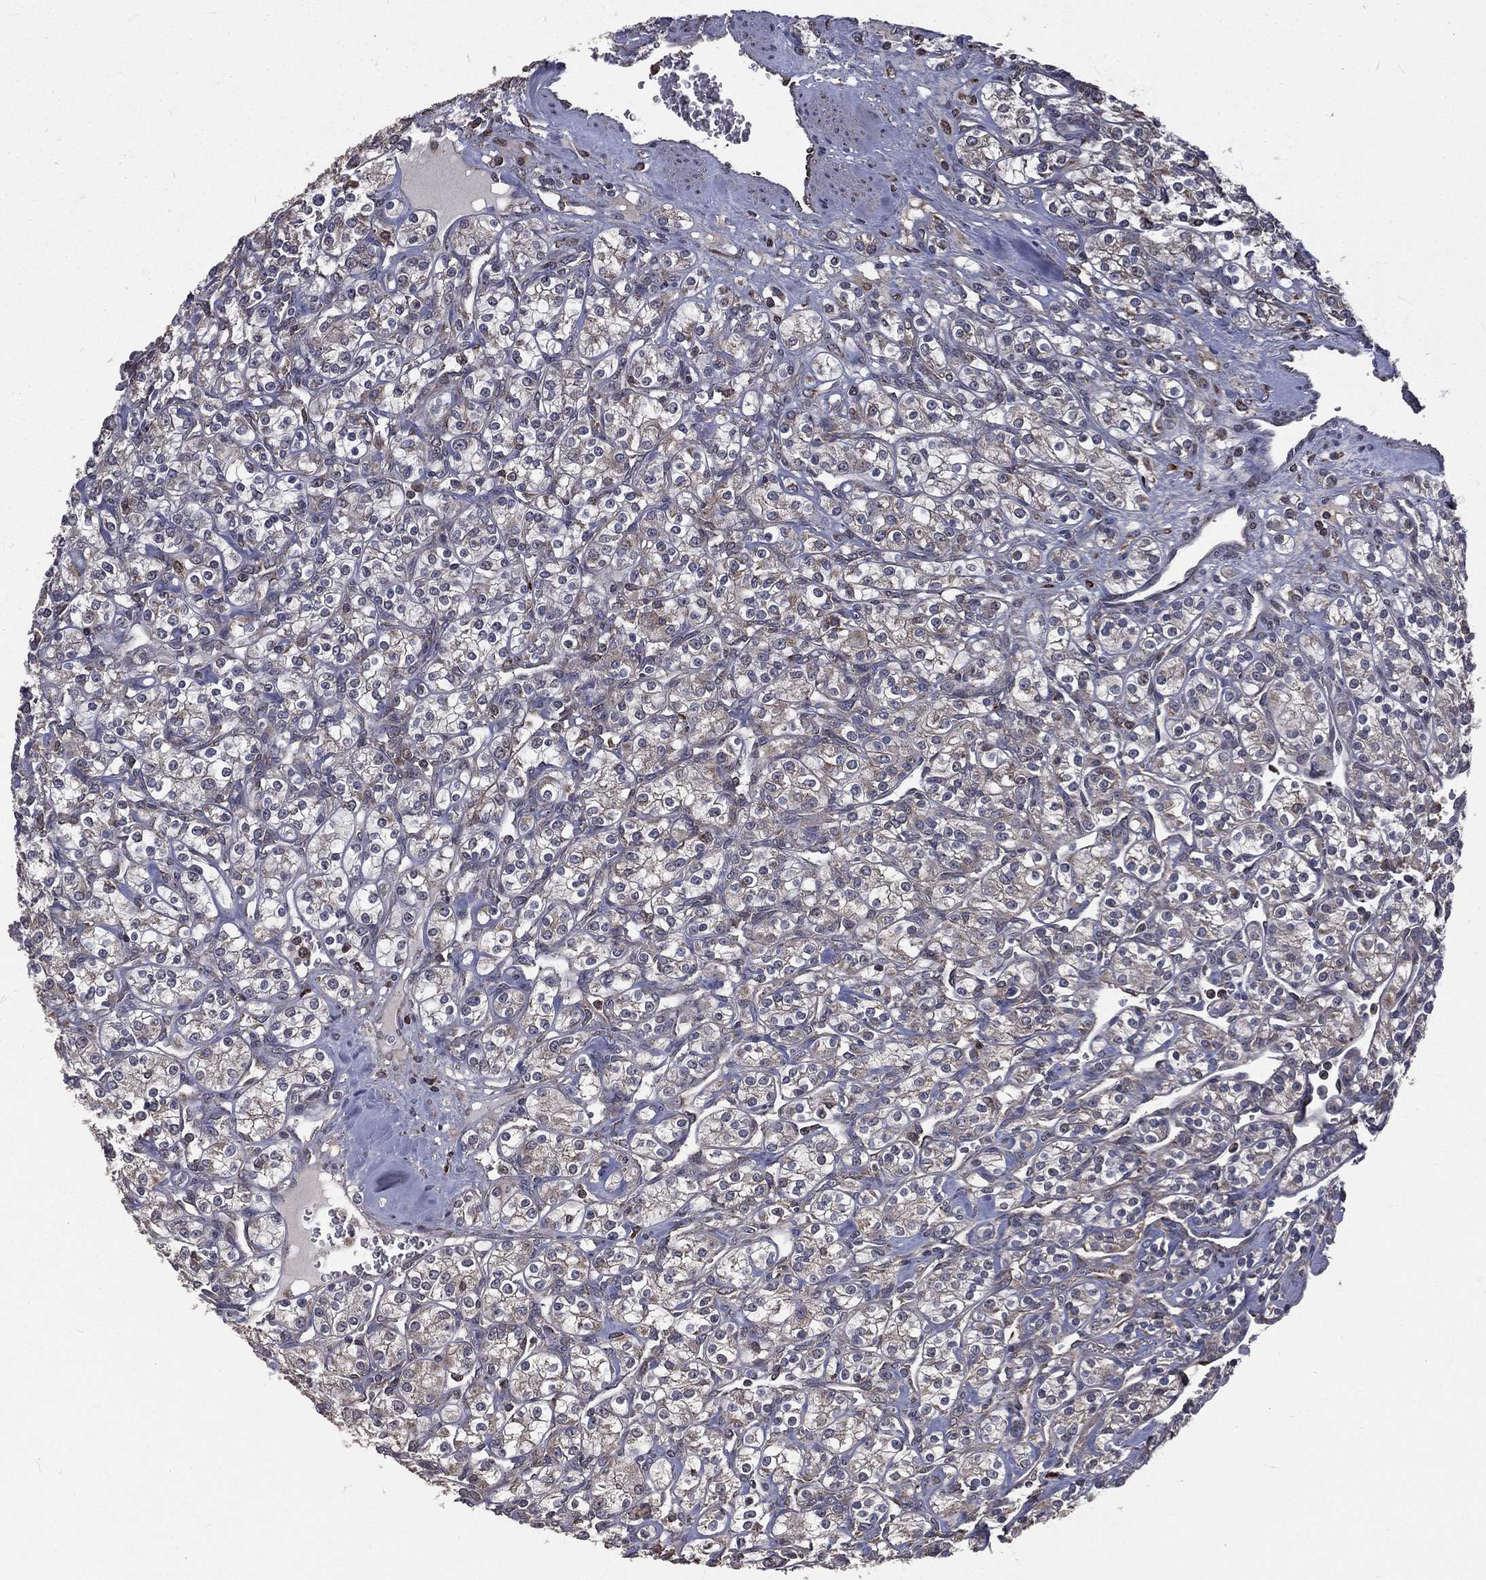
{"staining": {"intensity": "negative", "quantity": "none", "location": "none"}, "tissue": "renal cancer", "cell_type": "Tumor cells", "image_type": "cancer", "snomed": [{"axis": "morphology", "description": "Adenocarcinoma, NOS"}, {"axis": "topography", "description": "Kidney"}], "caption": "Image shows no protein positivity in tumor cells of renal adenocarcinoma tissue.", "gene": "OLFML1", "patient": {"sex": "male", "age": 77}}